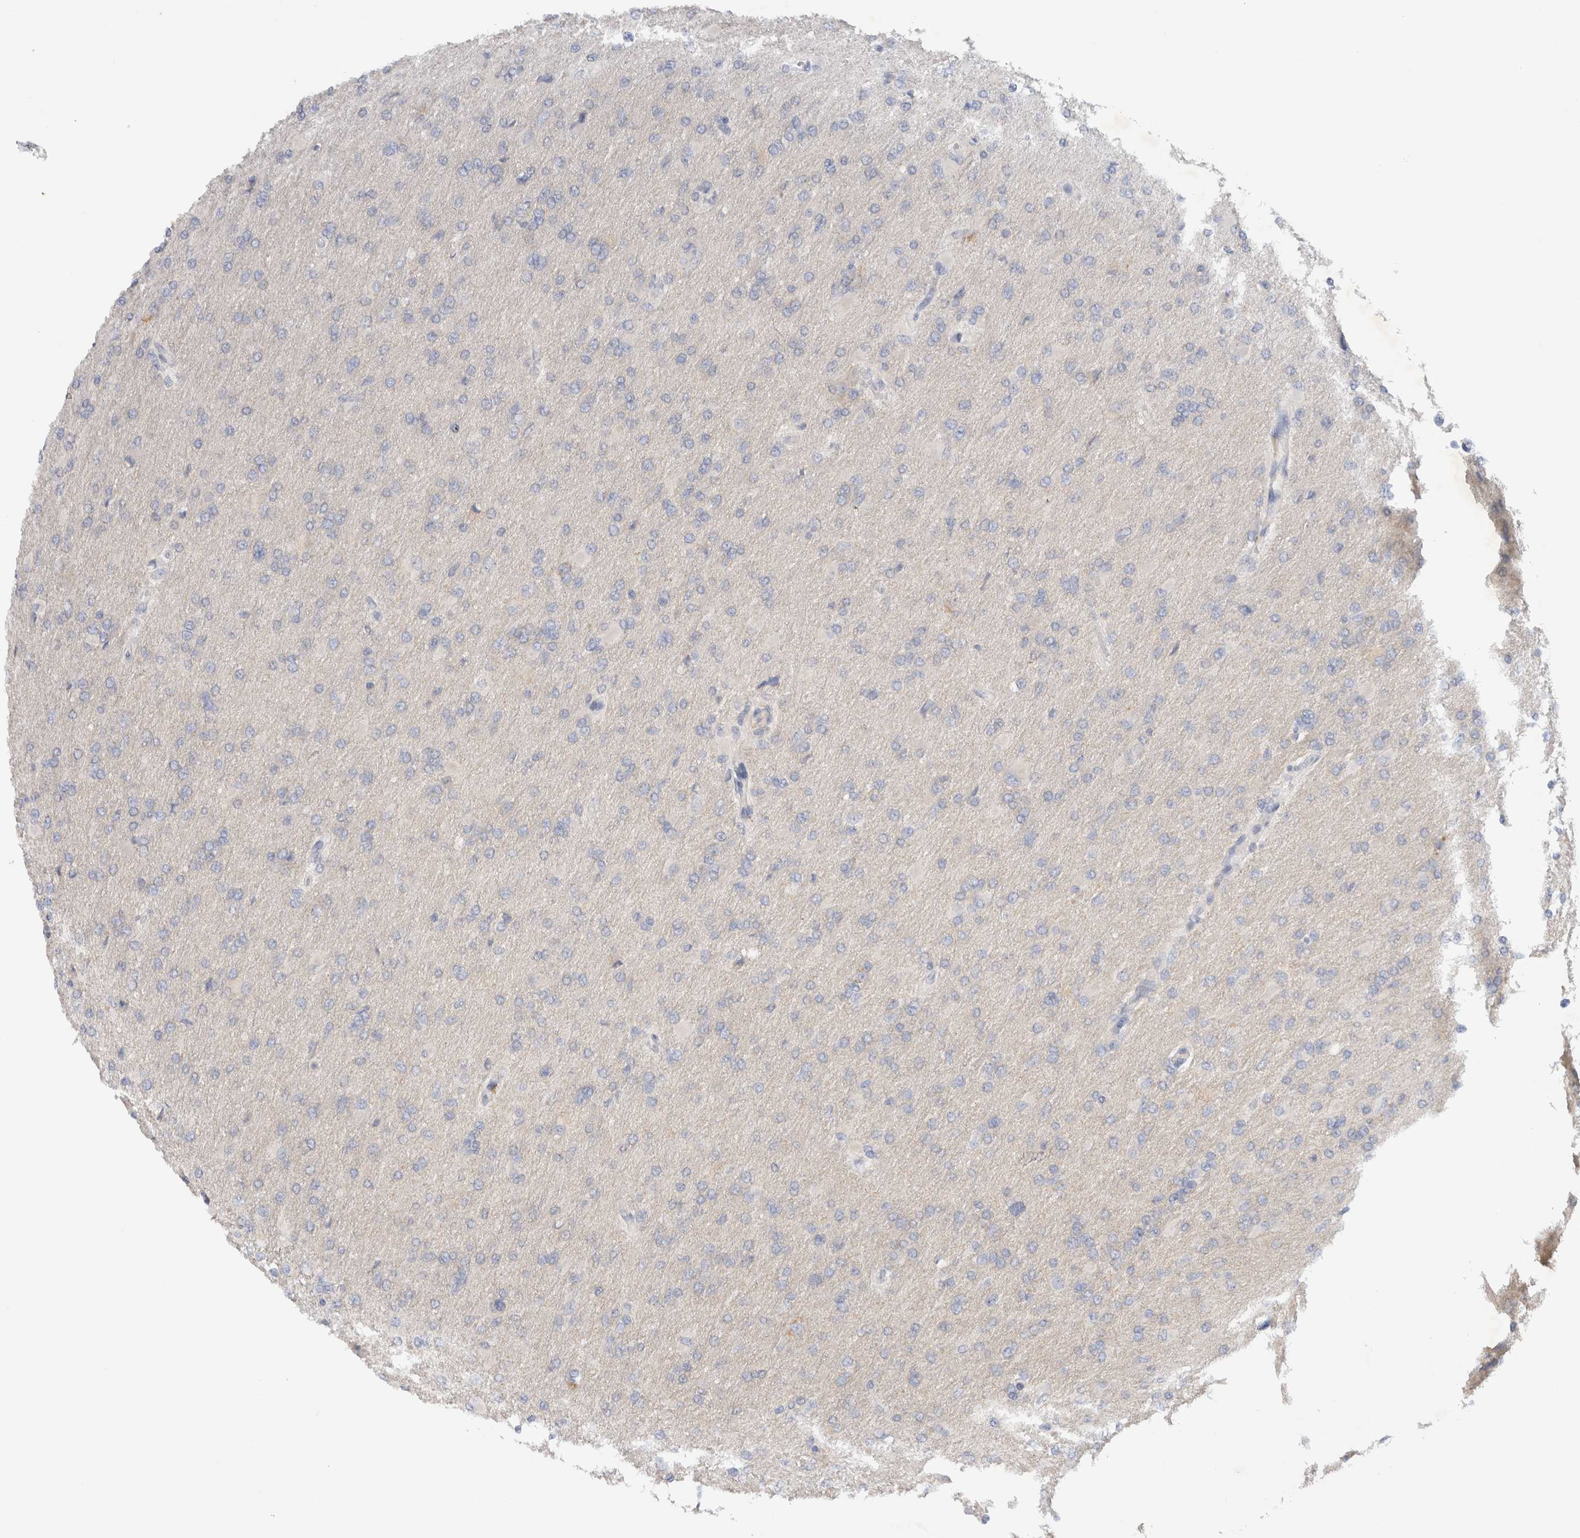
{"staining": {"intensity": "negative", "quantity": "none", "location": "none"}, "tissue": "glioma", "cell_type": "Tumor cells", "image_type": "cancer", "snomed": [{"axis": "morphology", "description": "Glioma, malignant, High grade"}, {"axis": "topography", "description": "Cerebral cortex"}], "caption": "DAB immunohistochemical staining of glioma displays no significant expression in tumor cells. Nuclei are stained in blue.", "gene": "GAS1", "patient": {"sex": "female", "age": 36}}